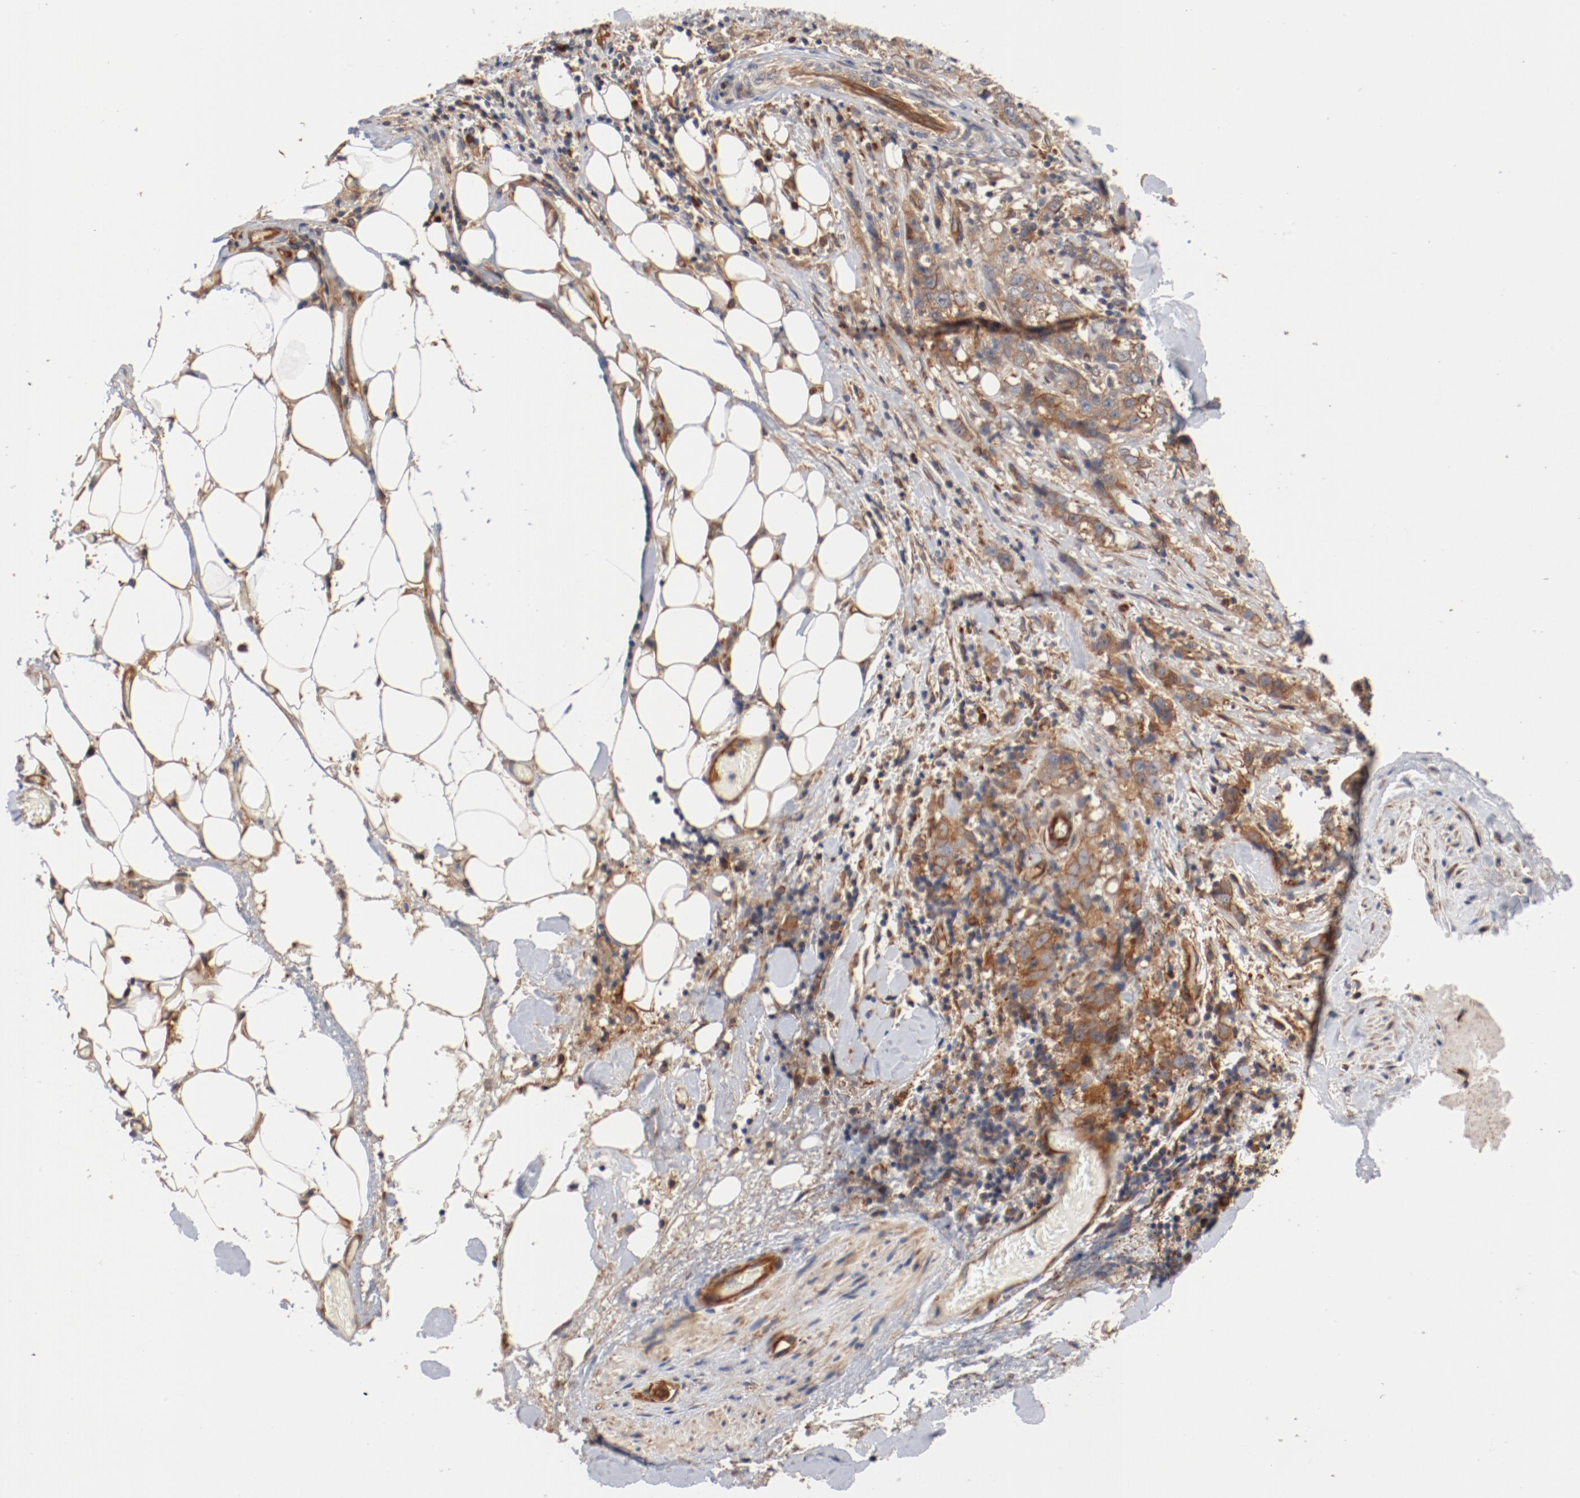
{"staining": {"intensity": "moderate", "quantity": ">75%", "location": "cytoplasmic/membranous"}, "tissue": "stomach cancer", "cell_type": "Tumor cells", "image_type": "cancer", "snomed": [{"axis": "morphology", "description": "Adenocarcinoma, NOS"}, {"axis": "topography", "description": "Stomach"}], "caption": "IHC of human adenocarcinoma (stomach) displays medium levels of moderate cytoplasmic/membranous positivity in approximately >75% of tumor cells.", "gene": "PITPNM2", "patient": {"sex": "male", "age": 48}}